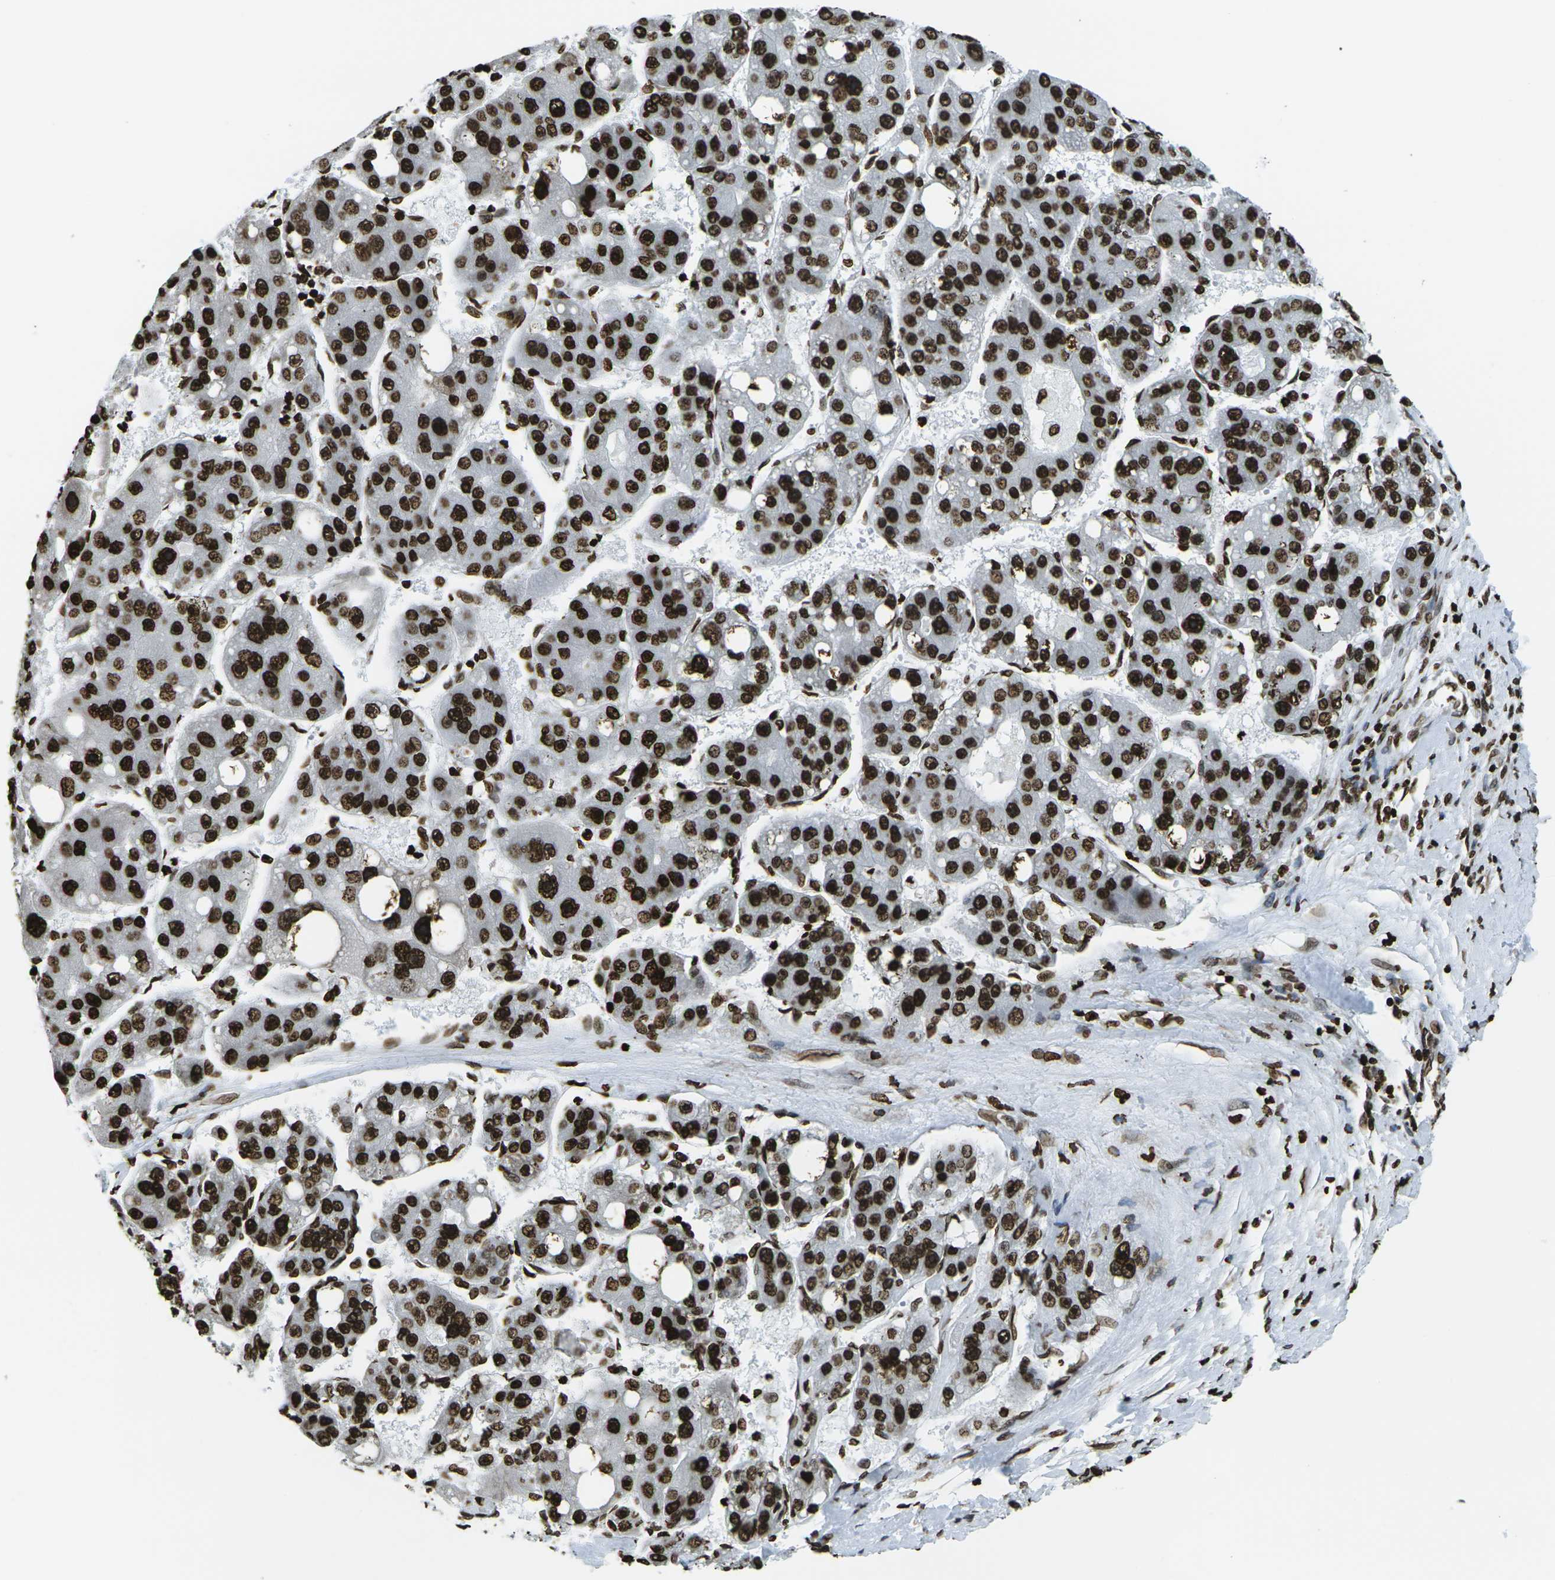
{"staining": {"intensity": "strong", "quantity": ">75%", "location": "nuclear"}, "tissue": "liver cancer", "cell_type": "Tumor cells", "image_type": "cancer", "snomed": [{"axis": "morphology", "description": "Carcinoma, Hepatocellular, NOS"}, {"axis": "topography", "description": "Liver"}], "caption": "High-power microscopy captured an immunohistochemistry histopathology image of liver cancer (hepatocellular carcinoma), revealing strong nuclear positivity in approximately >75% of tumor cells.", "gene": "H1-2", "patient": {"sex": "female", "age": 61}}